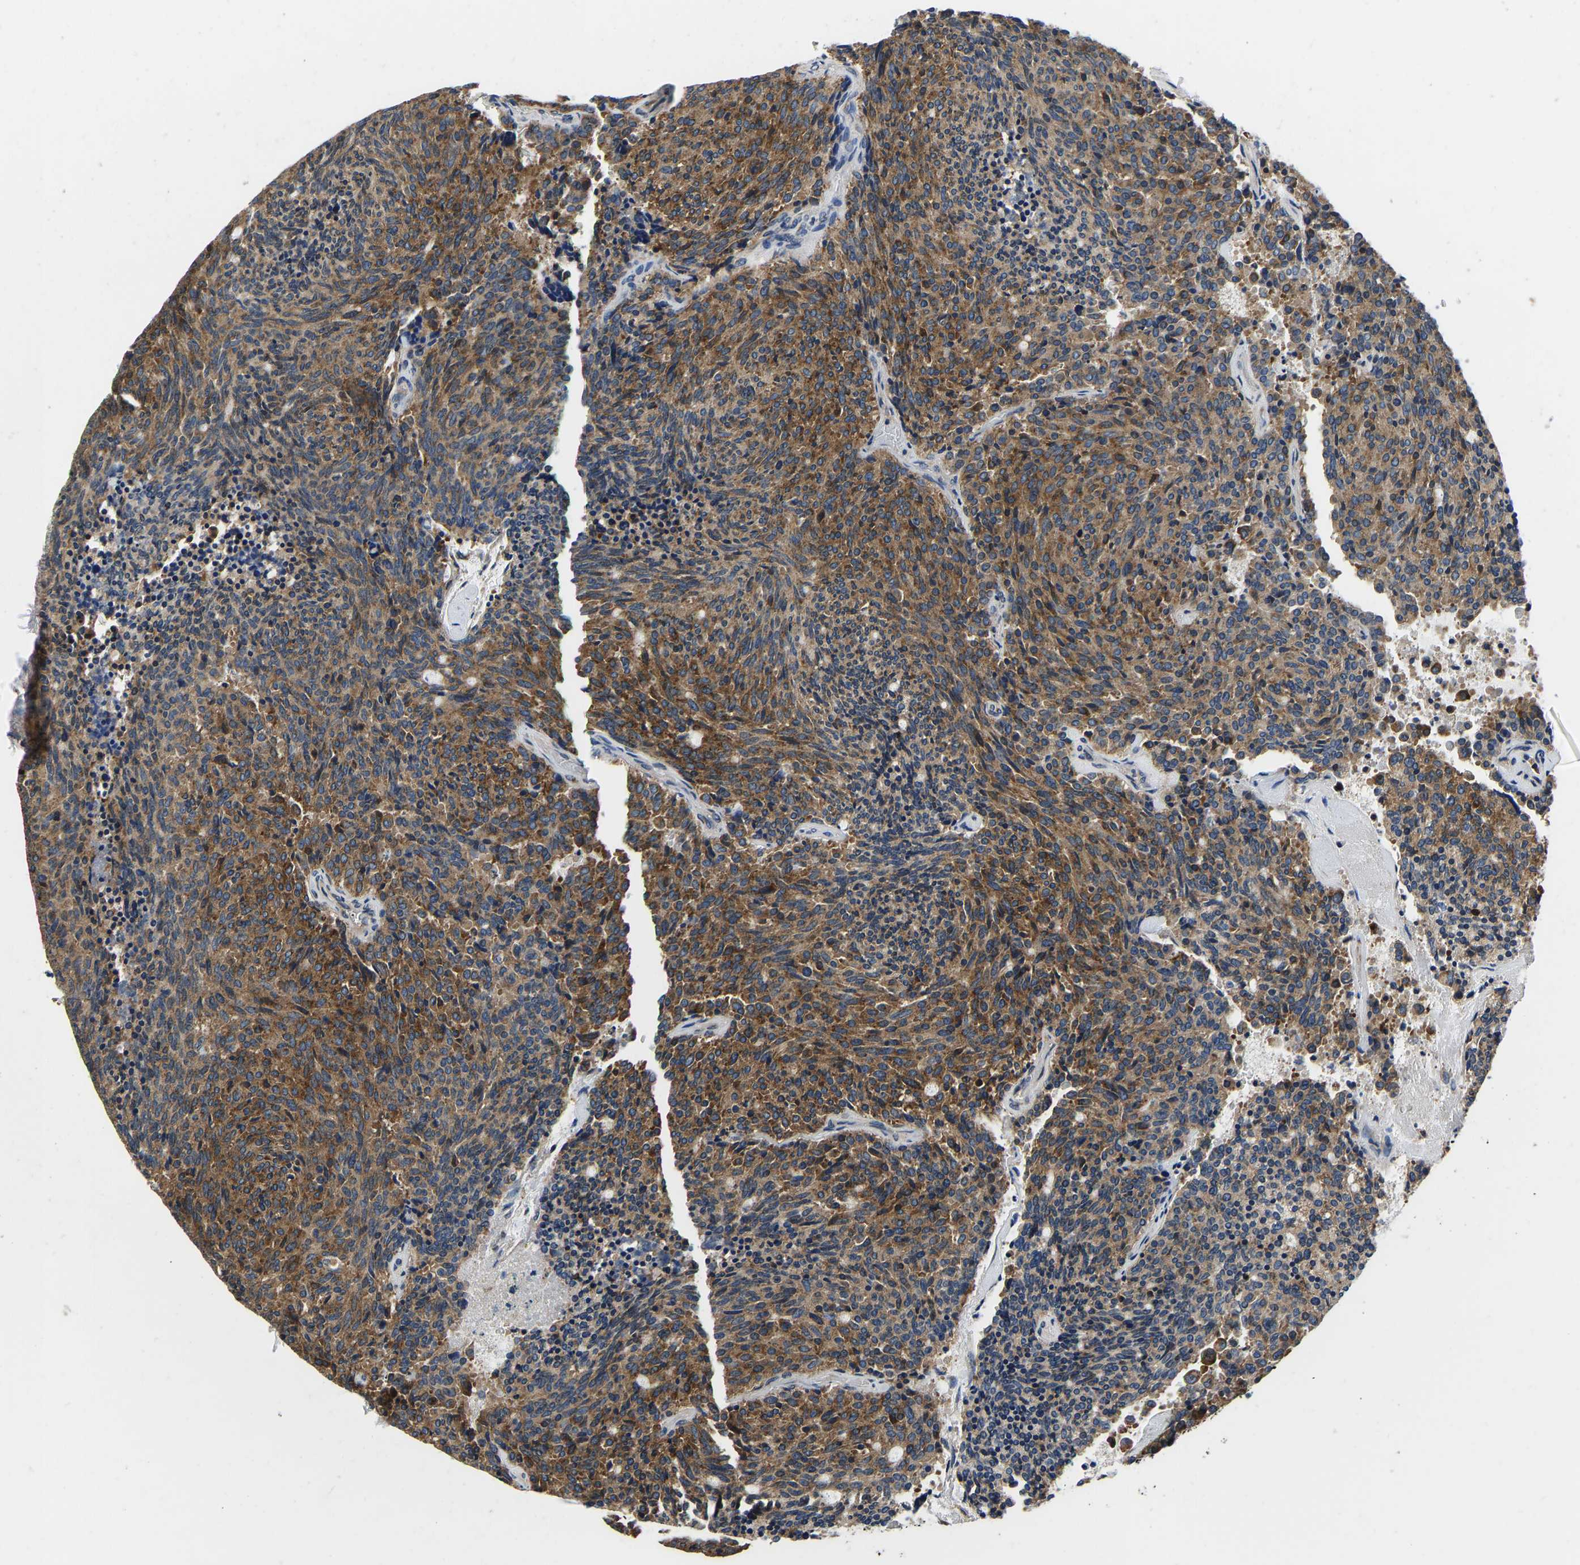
{"staining": {"intensity": "moderate", "quantity": ">75%", "location": "cytoplasmic/membranous"}, "tissue": "carcinoid", "cell_type": "Tumor cells", "image_type": "cancer", "snomed": [{"axis": "morphology", "description": "Carcinoid, malignant, NOS"}, {"axis": "topography", "description": "Pancreas"}], "caption": "Moderate cytoplasmic/membranous staining for a protein is present in about >75% of tumor cells of carcinoid (malignant) using IHC.", "gene": "RABAC1", "patient": {"sex": "female", "age": 54}}